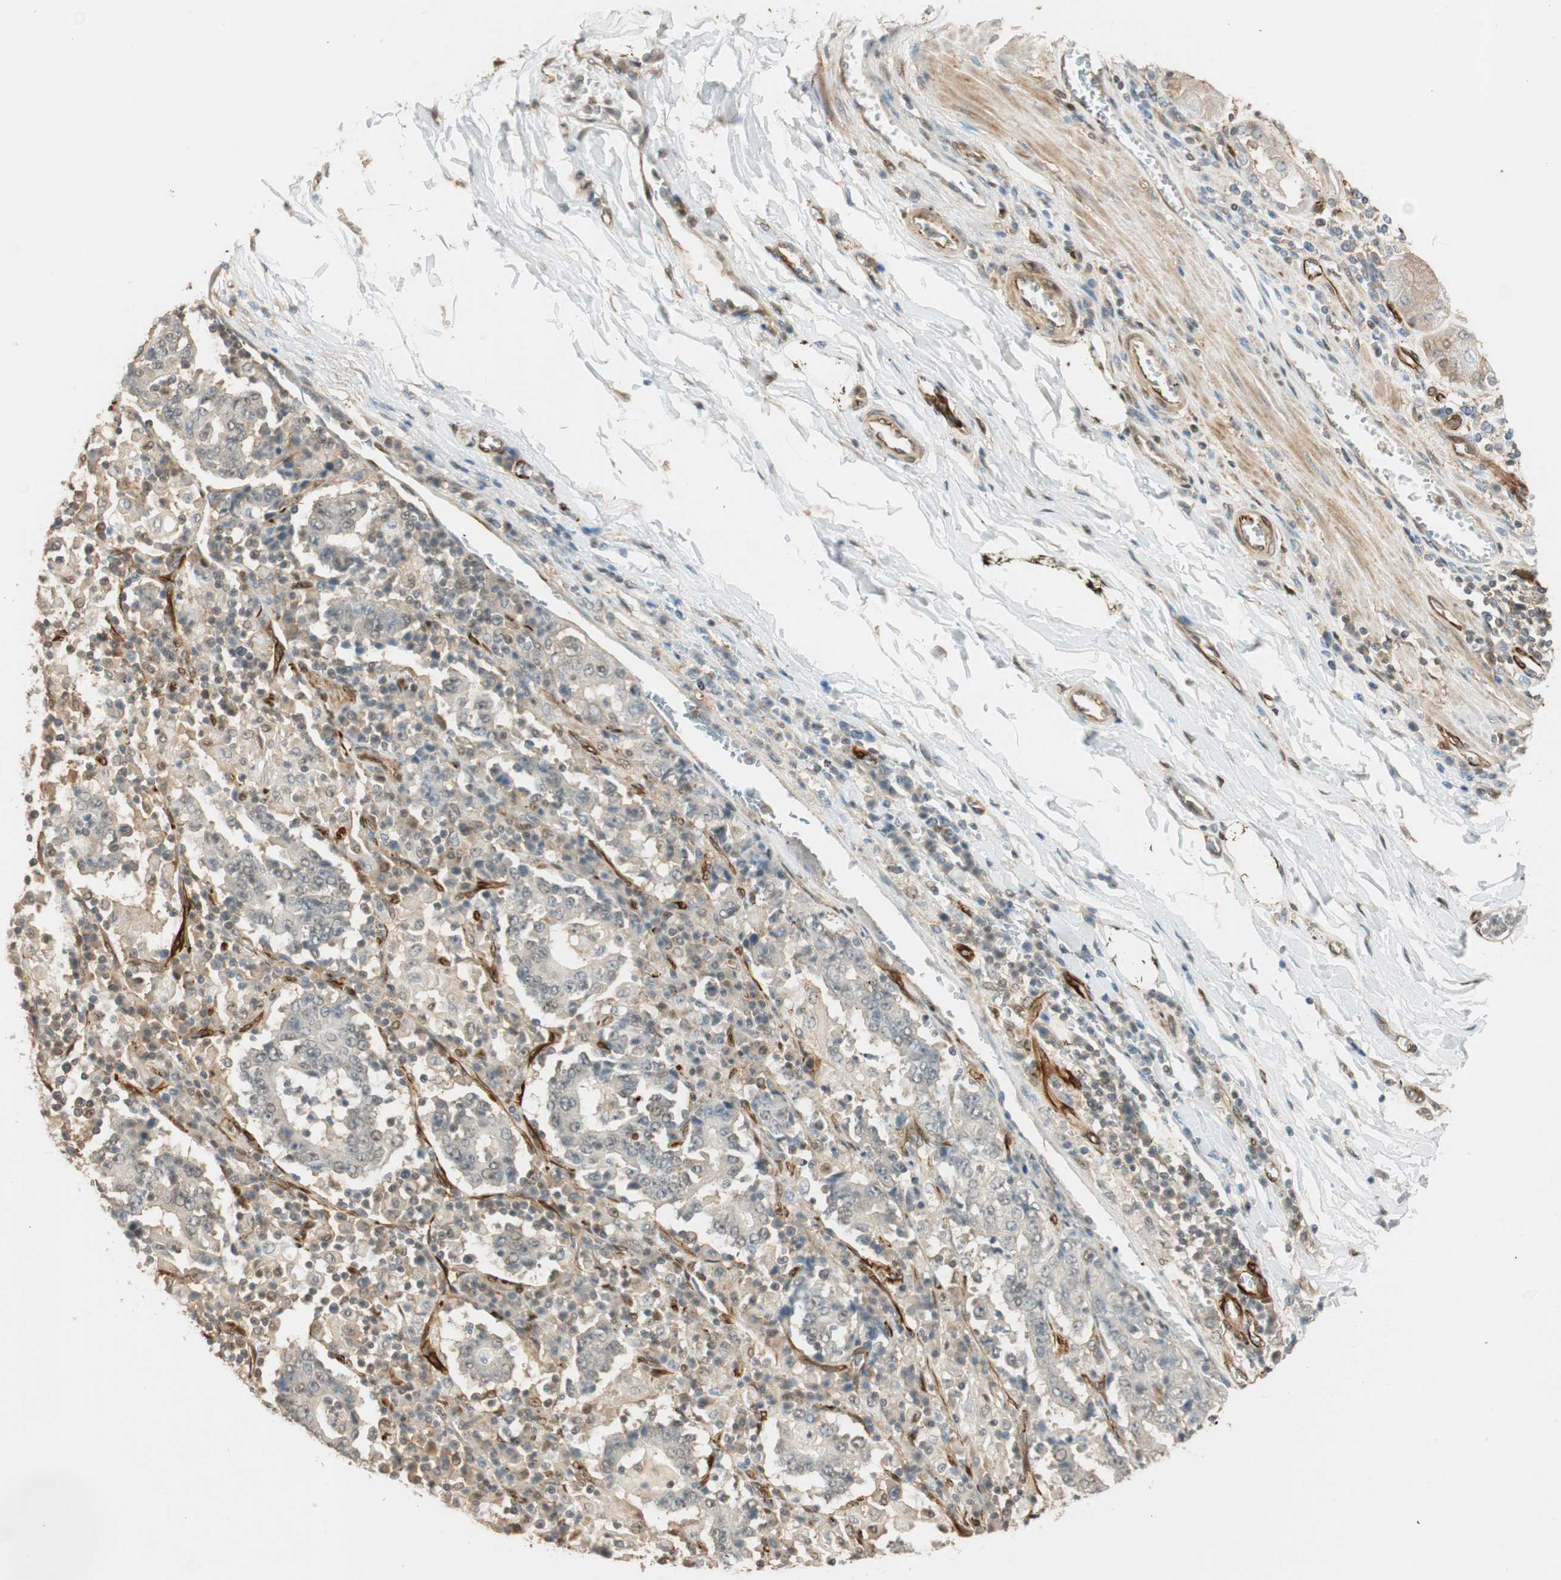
{"staining": {"intensity": "negative", "quantity": "none", "location": "none"}, "tissue": "stomach cancer", "cell_type": "Tumor cells", "image_type": "cancer", "snomed": [{"axis": "morphology", "description": "Normal tissue, NOS"}, {"axis": "morphology", "description": "Adenocarcinoma, NOS"}, {"axis": "topography", "description": "Stomach, upper"}, {"axis": "topography", "description": "Stomach"}], "caption": "Tumor cells are negative for protein expression in human adenocarcinoma (stomach).", "gene": "NES", "patient": {"sex": "male", "age": 59}}